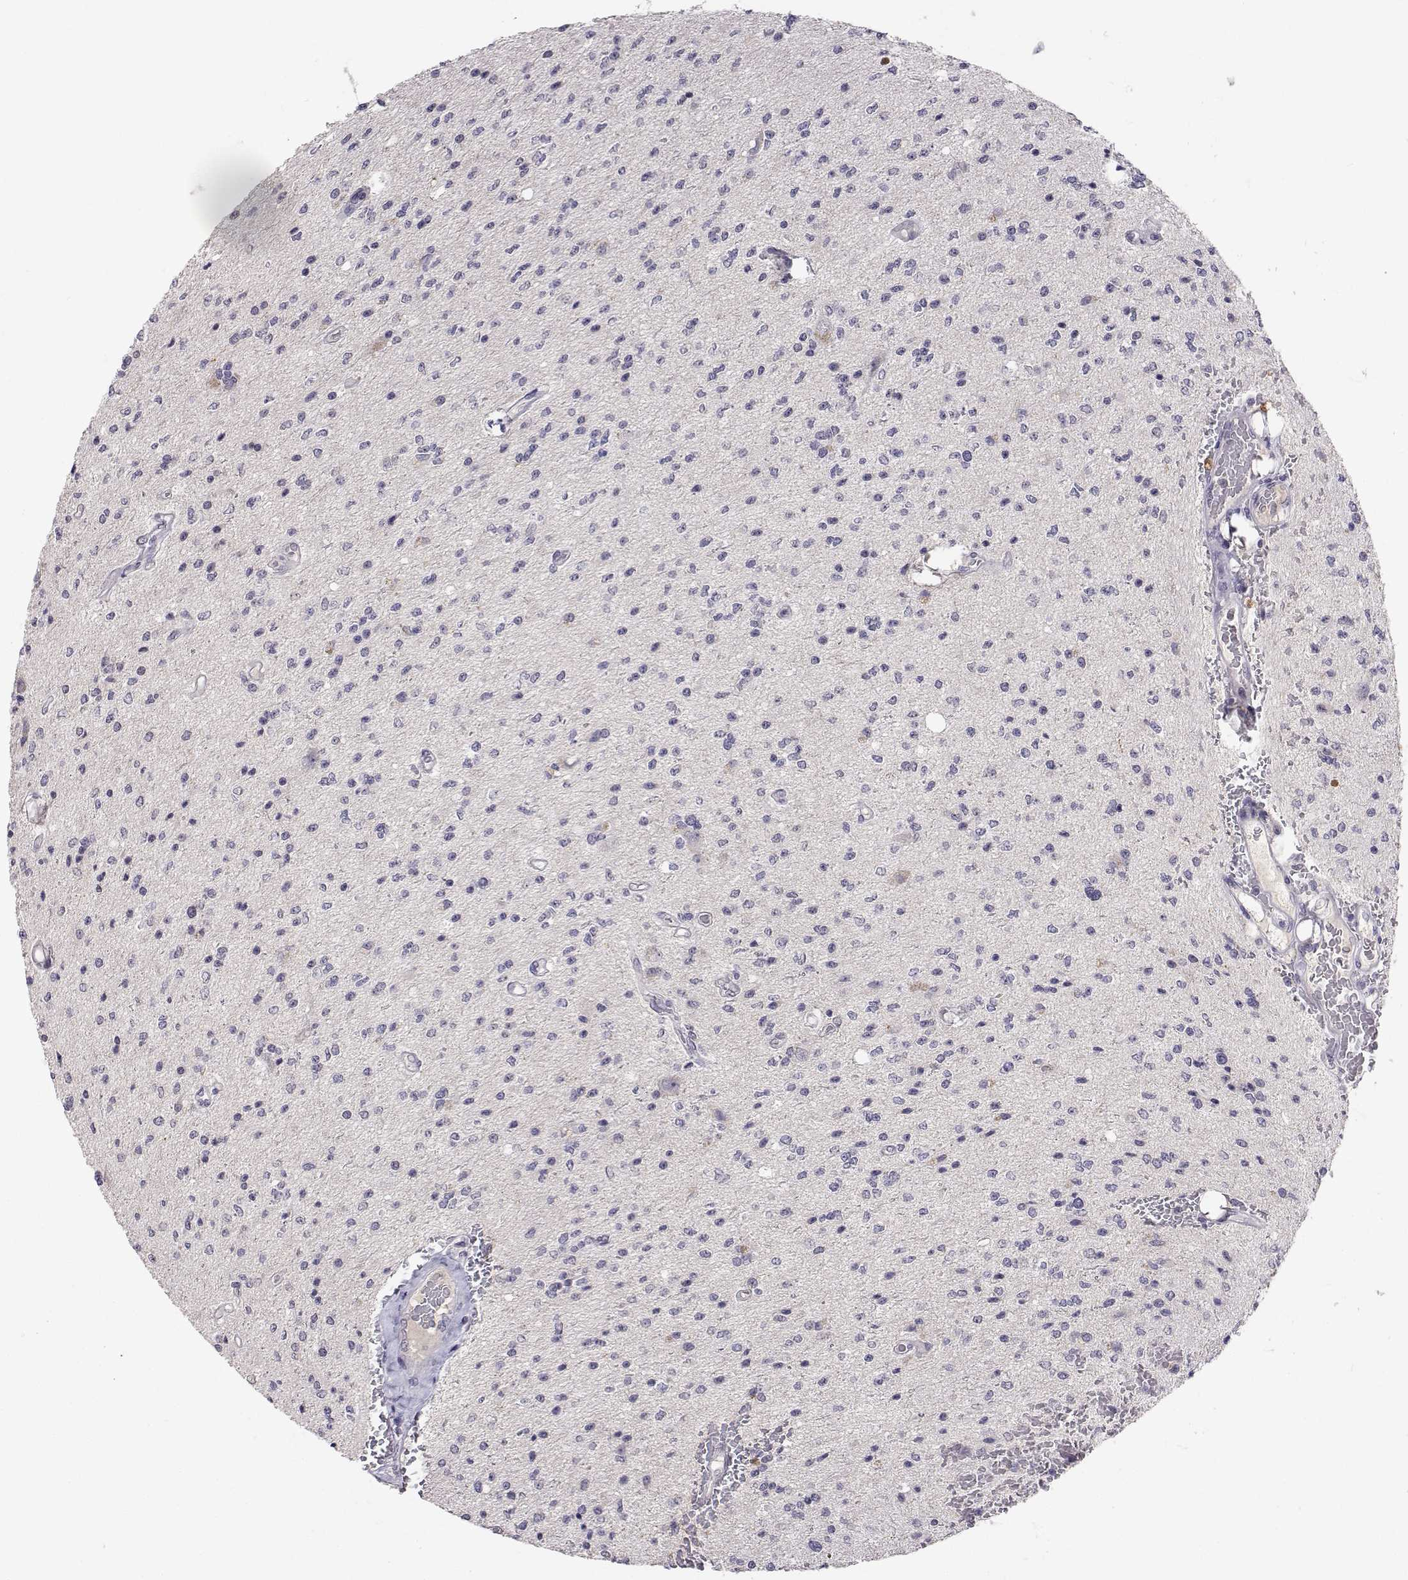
{"staining": {"intensity": "negative", "quantity": "none", "location": "none"}, "tissue": "glioma", "cell_type": "Tumor cells", "image_type": "cancer", "snomed": [{"axis": "morphology", "description": "Glioma, malignant, Low grade"}, {"axis": "topography", "description": "Brain"}], "caption": "This is an immunohistochemistry image of glioma. There is no staining in tumor cells.", "gene": "SLC6A3", "patient": {"sex": "male", "age": 67}}